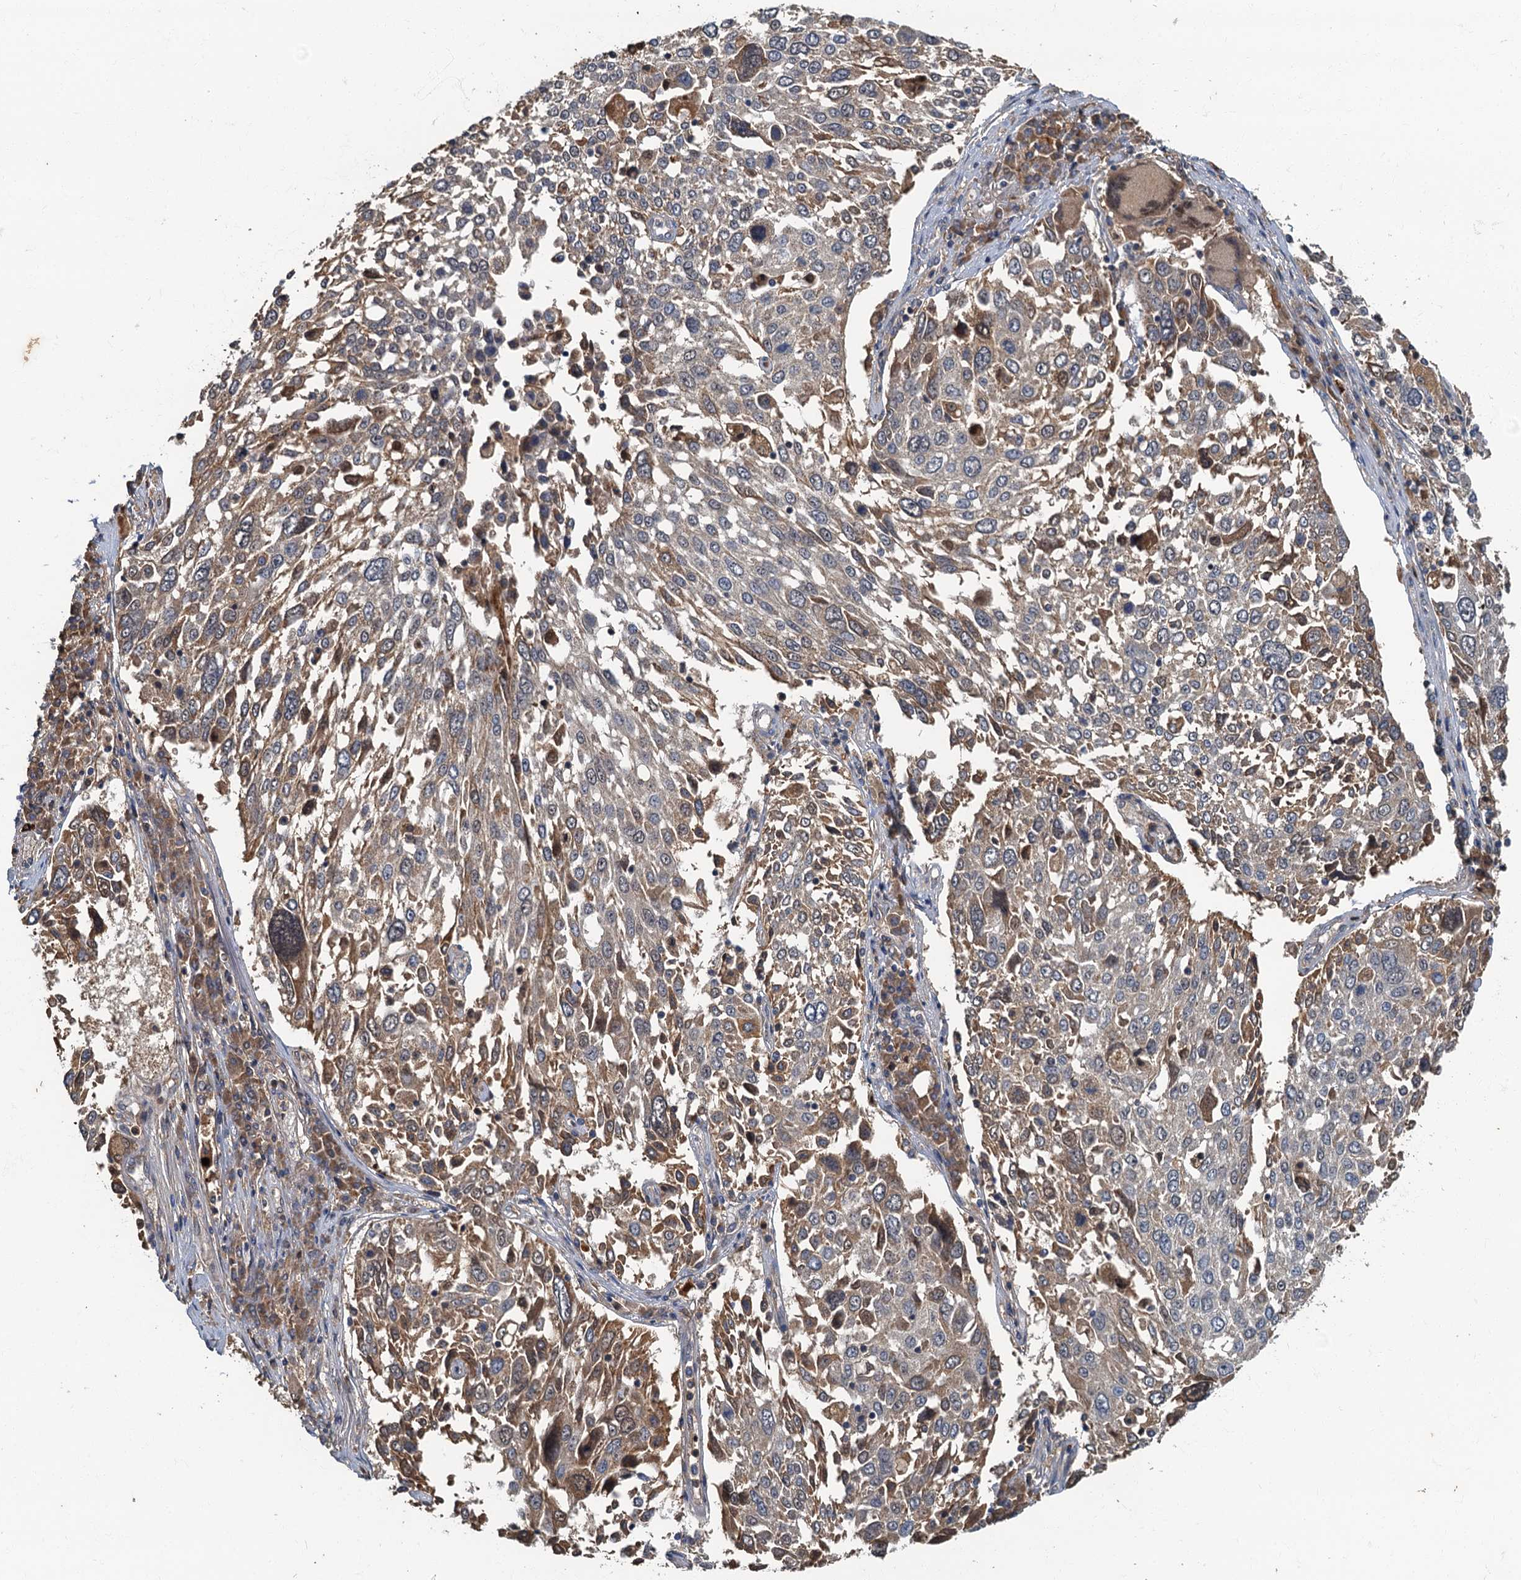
{"staining": {"intensity": "weak", "quantity": "25%-75%", "location": "cytoplasmic/membranous"}, "tissue": "lung cancer", "cell_type": "Tumor cells", "image_type": "cancer", "snomed": [{"axis": "morphology", "description": "Squamous cell carcinoma, NOS"}, {"axis": "topography", "description": "Lung"}], "caption": "About 25%-75% of tumor cells in lung cancer reveal weak cytoplasmic/membranous protein expression as visualized by brown immunohistochemical staining.", "gene": "WDCP", "patient": {"sex": "male", "age": 65}}